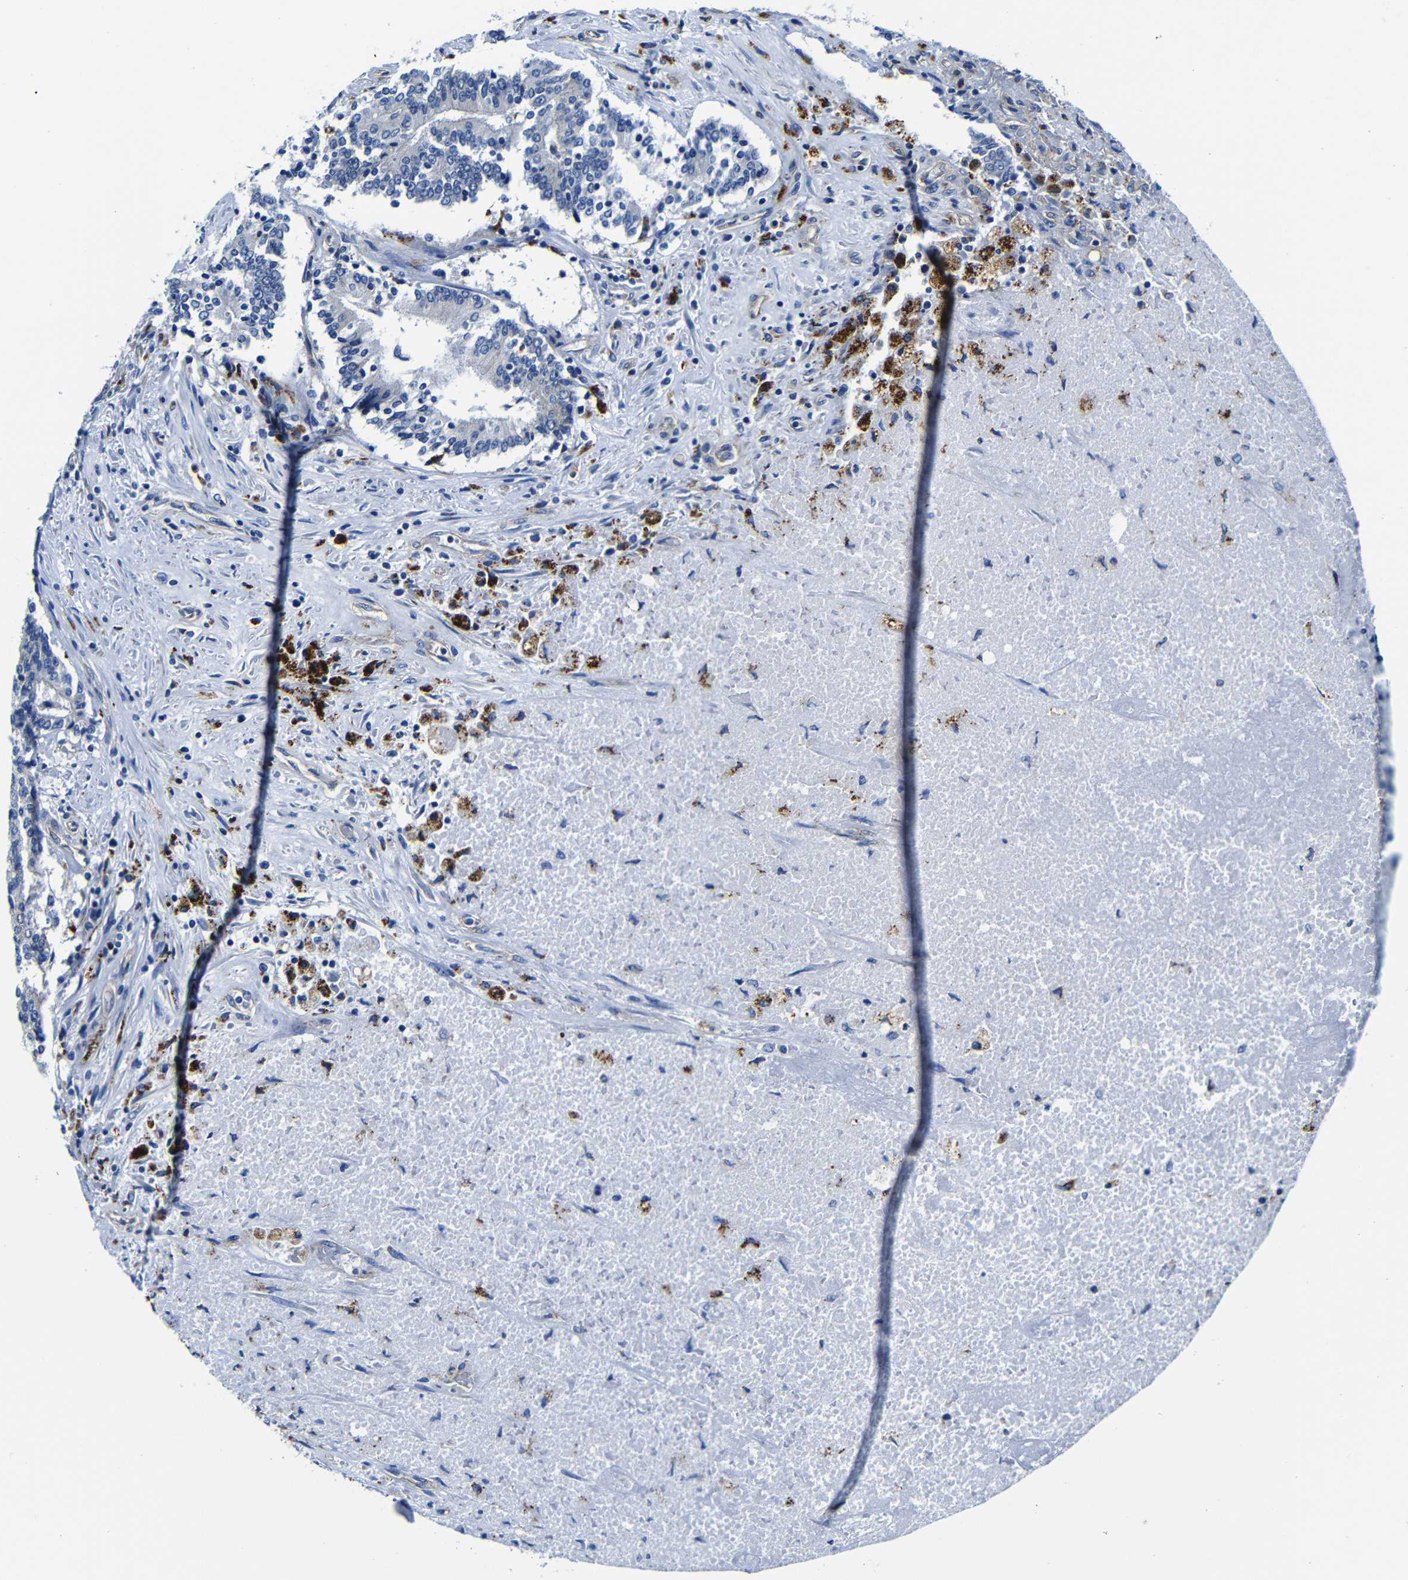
{"staining": {"intensity": "negative", "quantity": "none", "location": "none"}, "tissue": "prostate cancer", "cell_type": "Tumor cells", "image_type": "cancer", "snomed": [{"axis": "morphology", "description": "Normal tissue, NOS"}, {"axis": "morphology", "description": "Adenocarcinoma, High grade"}, {"axis": "topography", "description": "Prostate"}, {"axis": "topography", "description": "Seminal veicle"}], "caption": "IHC histopathology image of prostate adenocarcinoma (high-grade) stained for a protein (brown), which exhibits no staining in tumor cells.", "gene": "GIMAP2", "patient": {"sex": "male", "age": 55}}